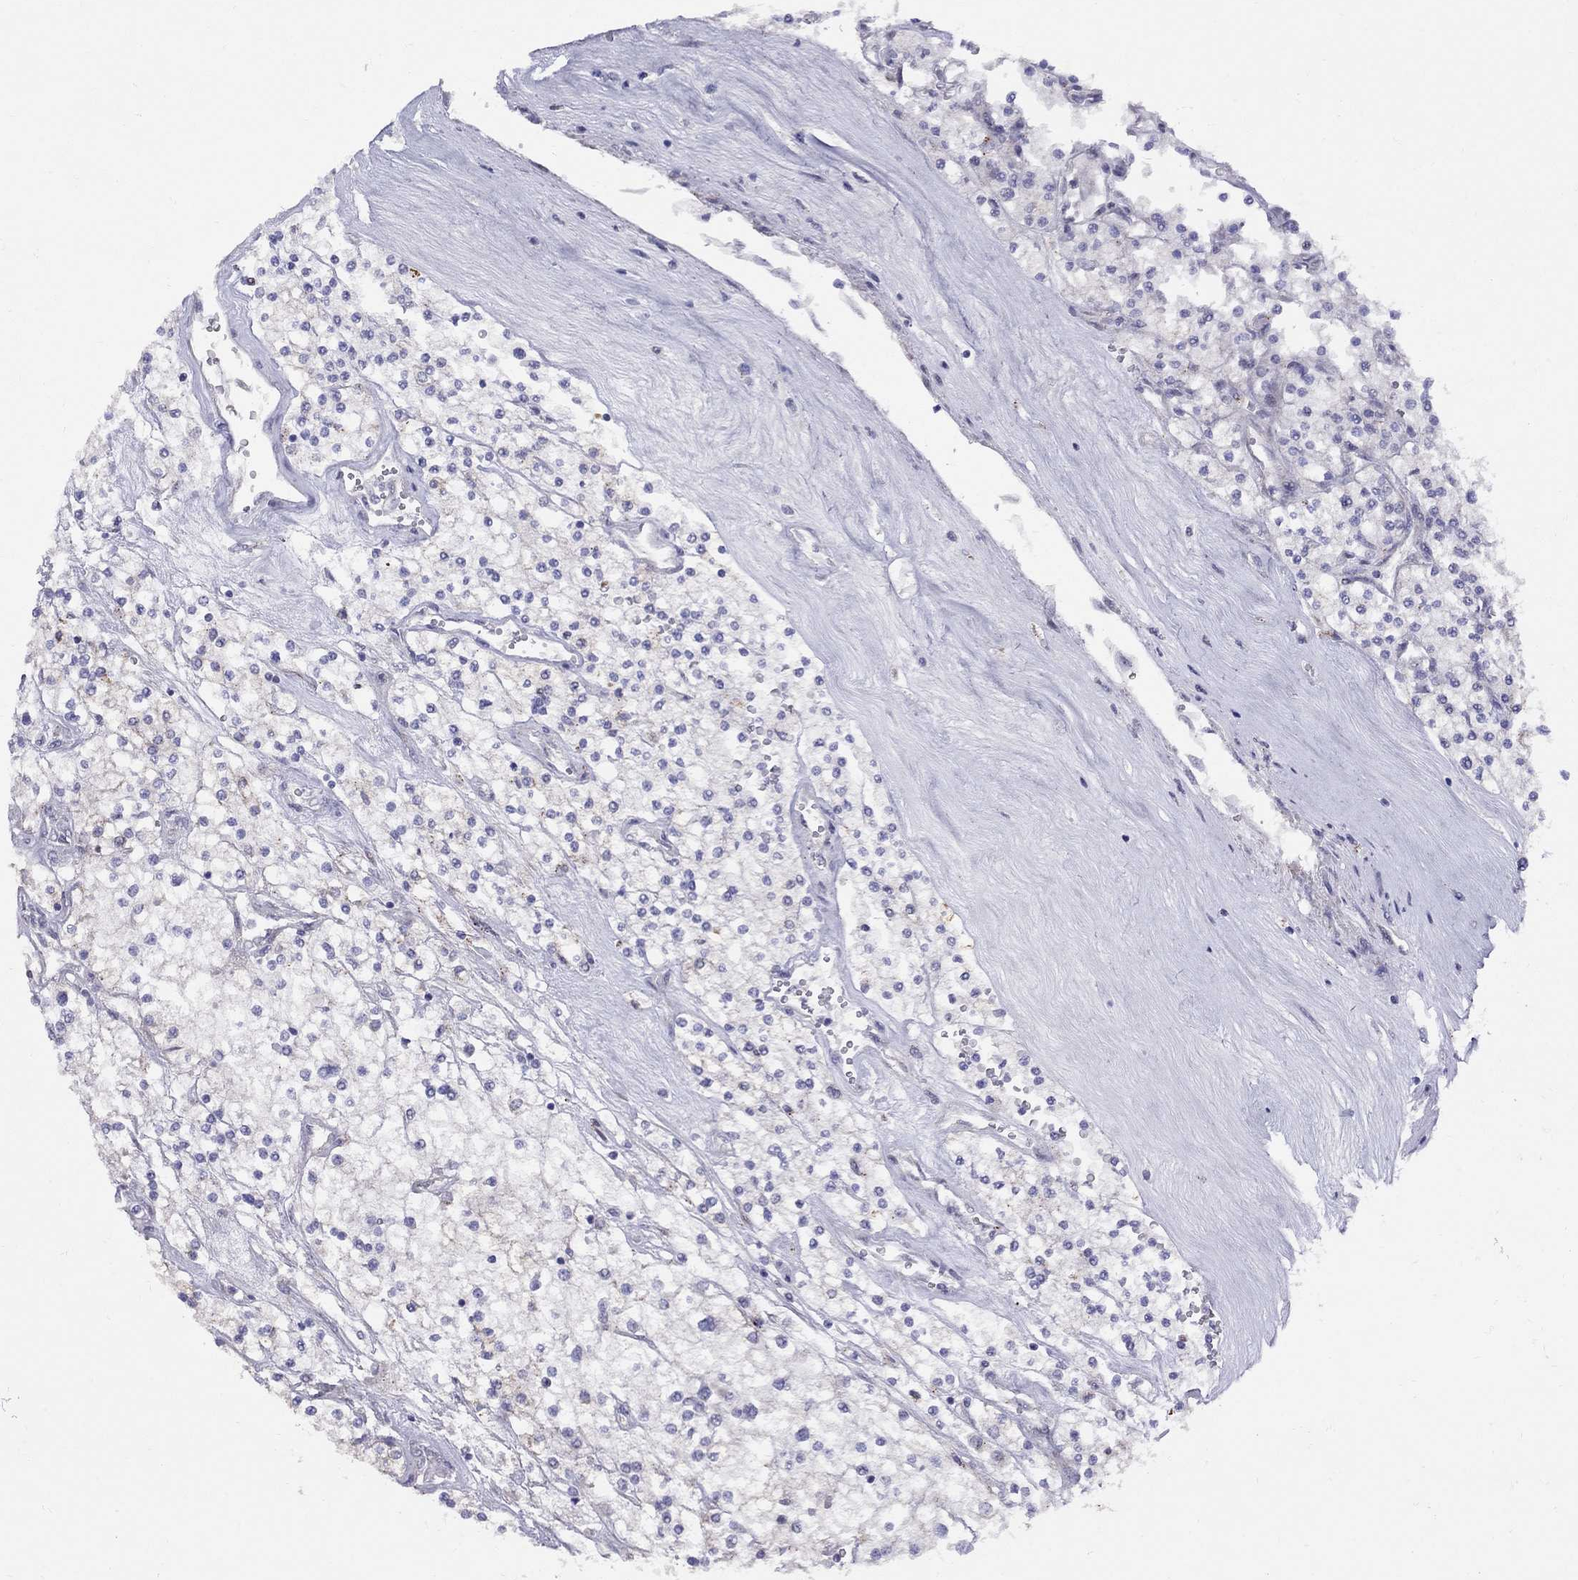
{"staining": {"intensity": "negative", "quantity": "none", "location": "none"}, "tissue": "renal cancer", "cell_type": "Tumor cells", "image_type": "cancer", "snomed": [{"axis": "morphology", "description": "Adenocarcinoma, NOS"}, {"axis": "topography", "description": "Kidney"}], "caption": "DAB (3,3'-diaminobenzidine) immunohistochemical staining of renal cancer demonstrates no significant expression in tumor cells. (DAB immunohistochemistry visualized using brightfield microscopy, high magnification).", "gene": "MAGEB4", "patient": {"sex": "male", "age": 80}}